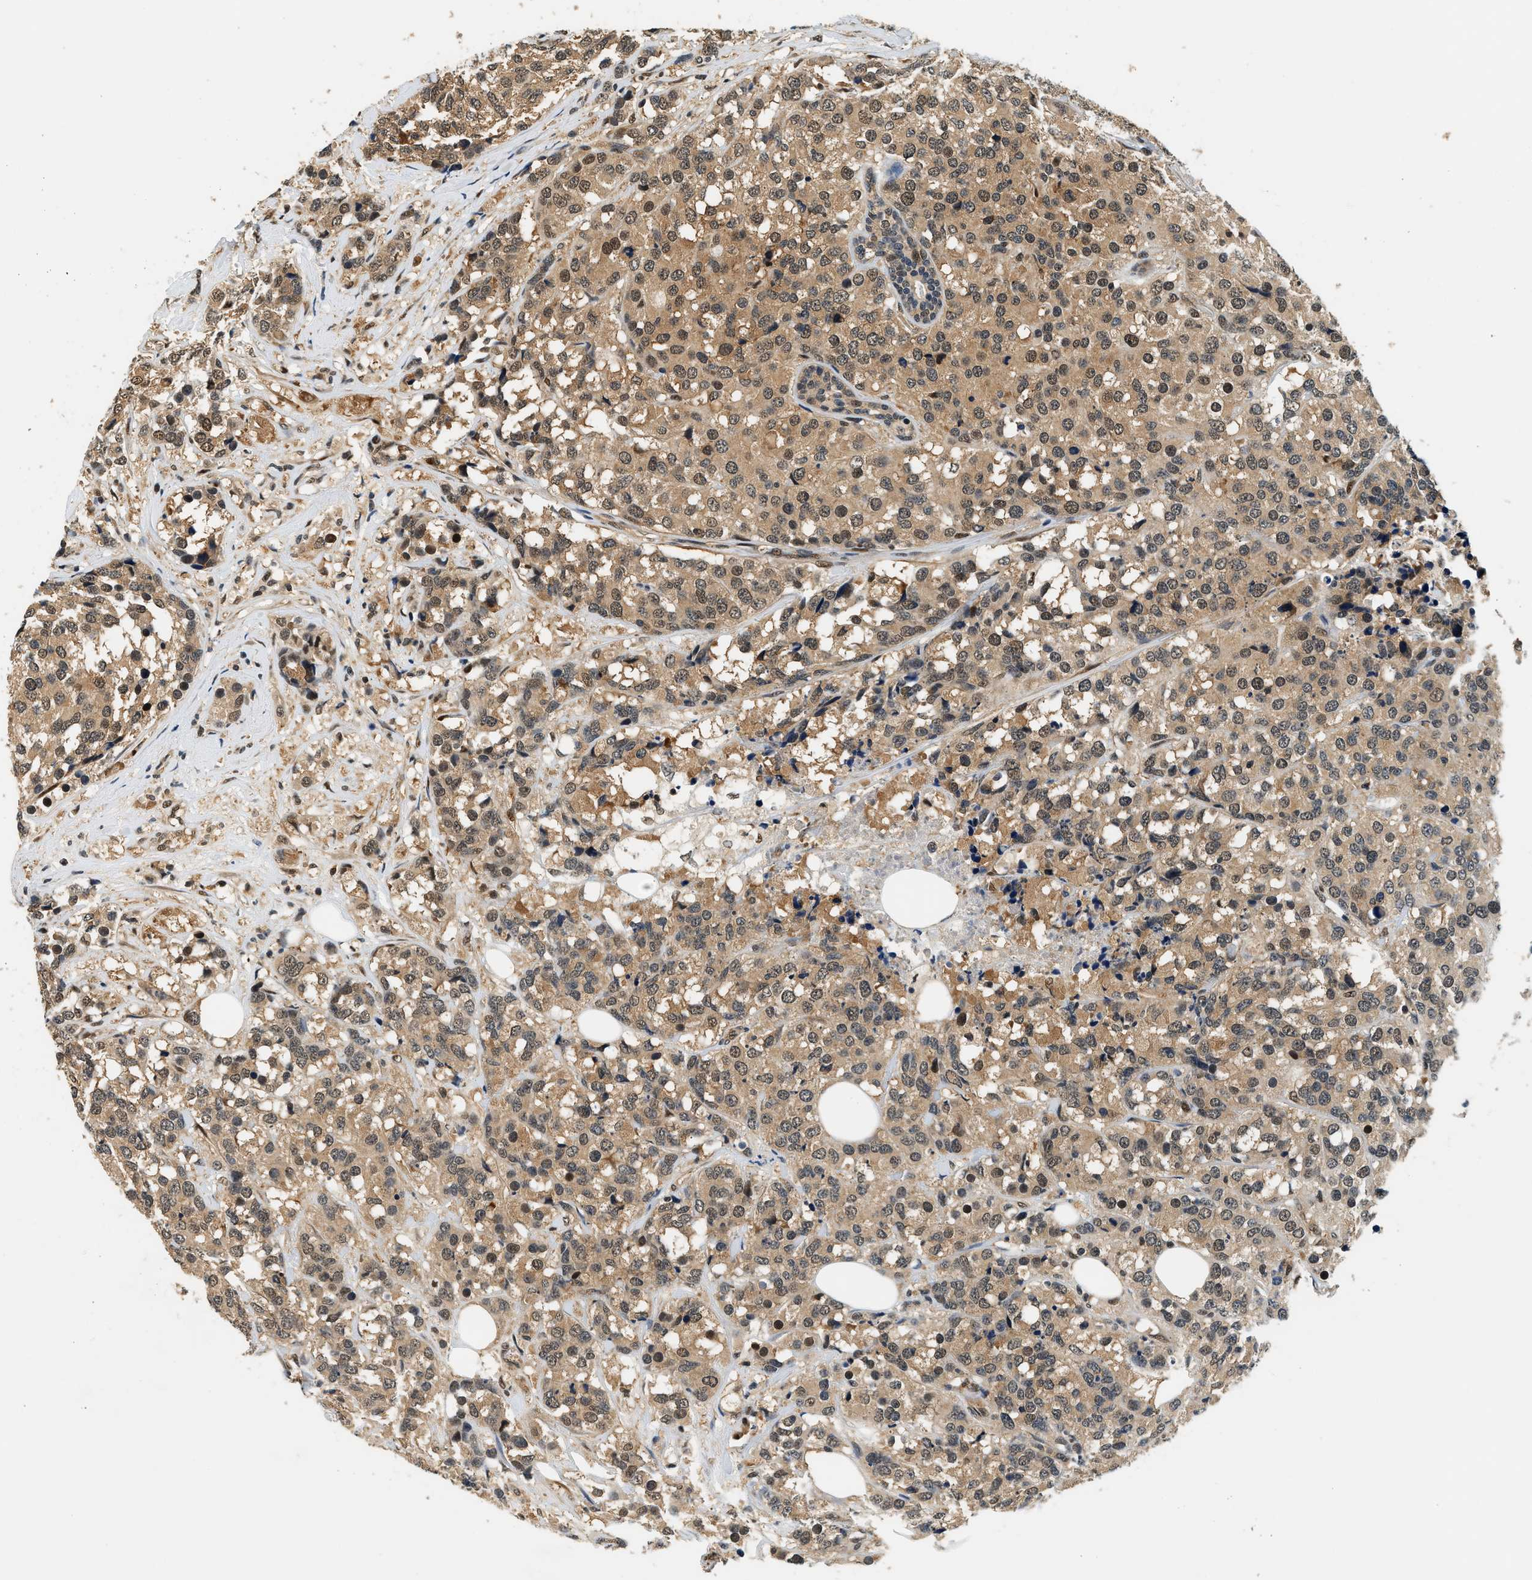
{"staining": {"intensity": "moderate", "quantity": ">75%", "location": "cytoplasmic/membranous,nuclear"}, "tissue": "breast cancer", "cell_type": "Tumor cells", "image_type": "cancer", "snomed": [{"axis": "morphology", "description": "Lobular carcinoma"}, {"axis": "topography", "description": "Breast"}], "caption": "Tumor cells exhibit medium levels of moderate cytoplasmic/membranous and nuclear staining in about >75% of cells in human lobular carcinoma (breast). The protein of interest is shown in brown color, while the nuclei are stained blue.", "gene": "PSMD3", "patient": {"sex": "female", "age": 59}}